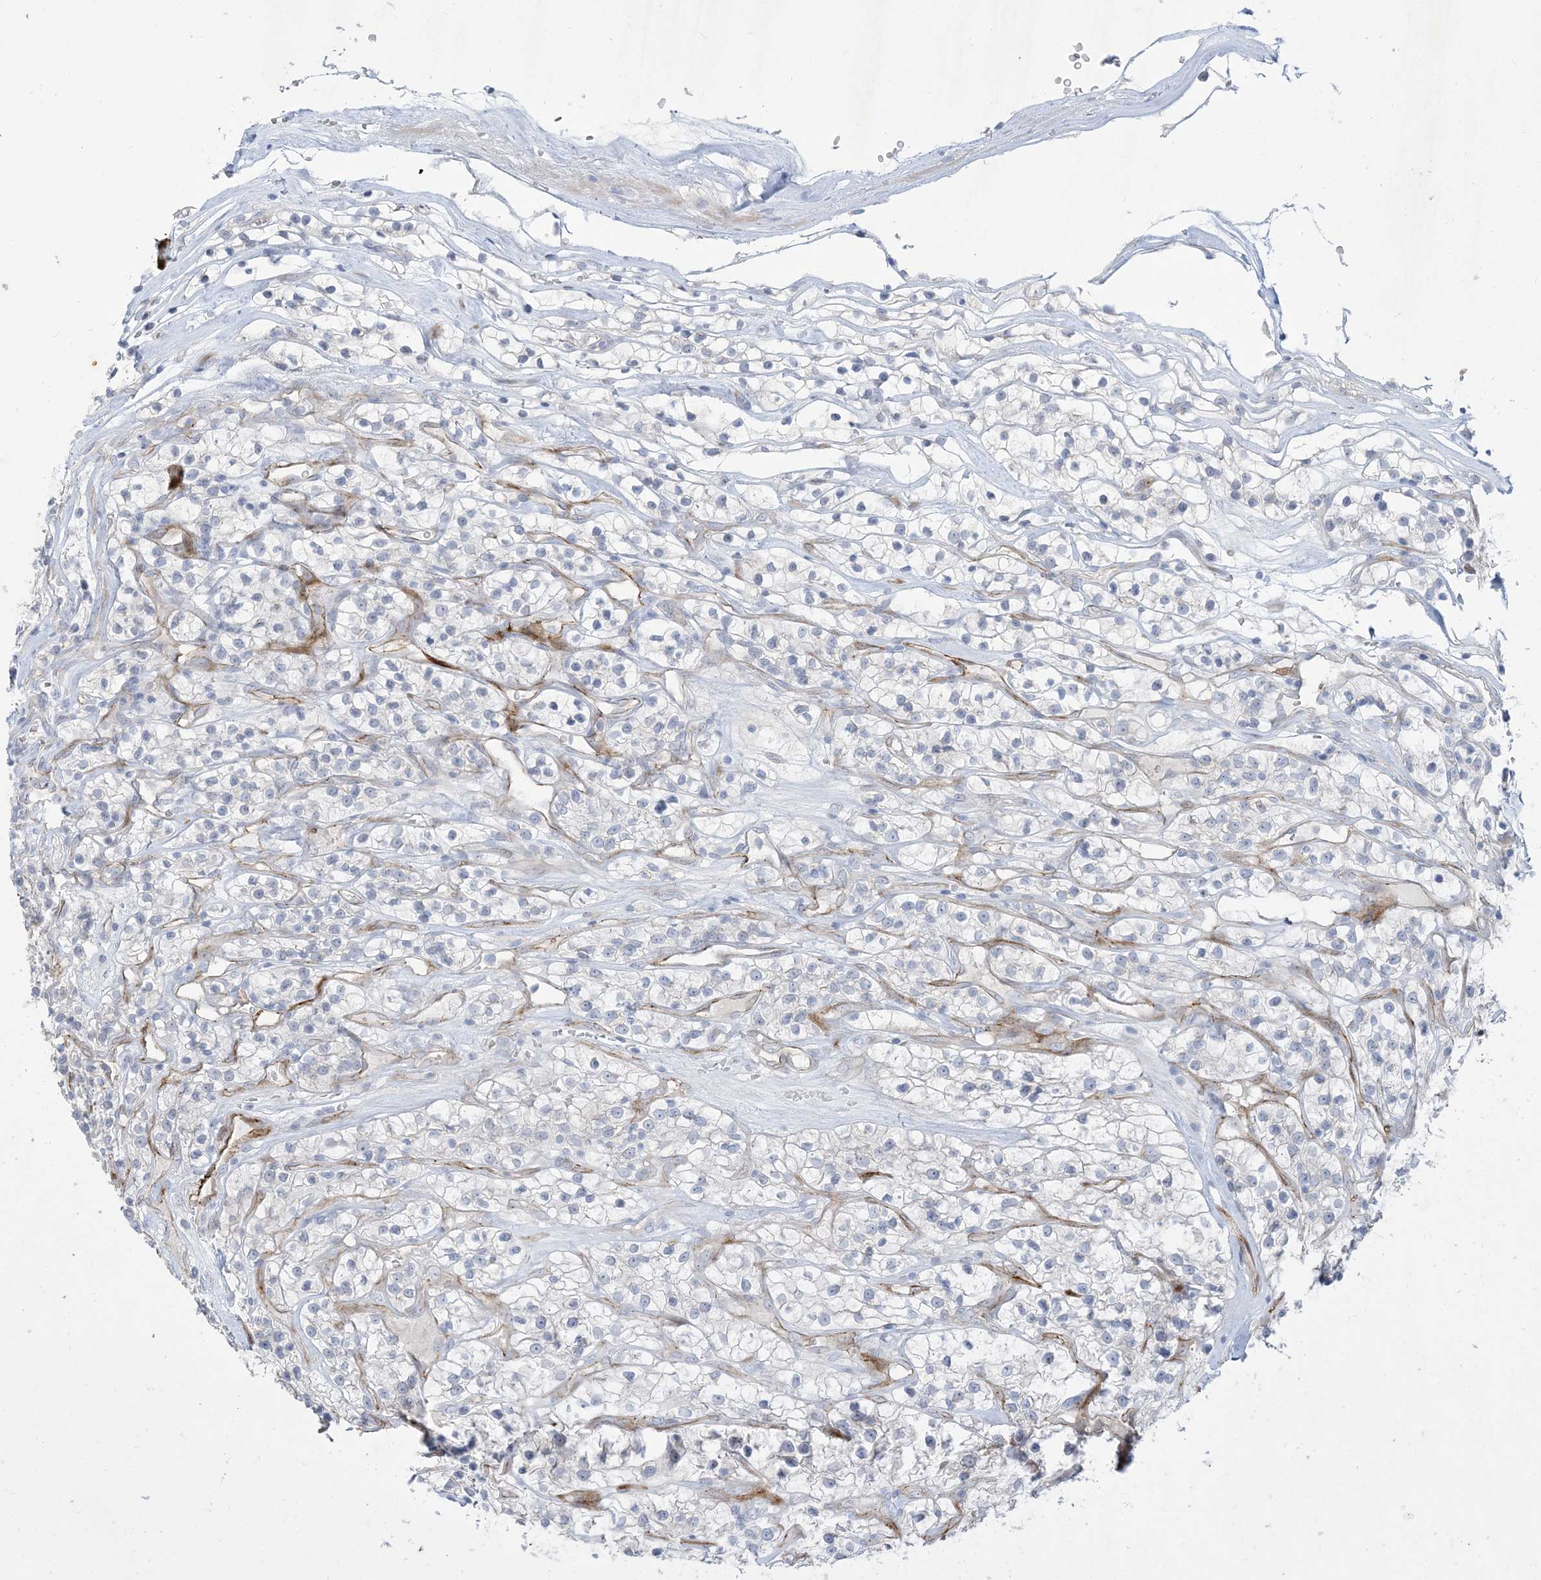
{"staining": {"intensity": "negative", "quantity": "none", "location": "none"}, "tissue": "renal cancer", "cell_type": "Tumor cells", "image_type": "cancer", "snomed": [{"axis": "morphology", "description": "Adenocarcinoma, NOS"}, {"axis": "topography", "description": "Kidney"}], "caption": "IHC of human renal cancer (adenocarcinoma) exhibits no positivity in tumor cells.", "gene": "B3GNT7", "patient": {"sex": "female", "age": 57}}